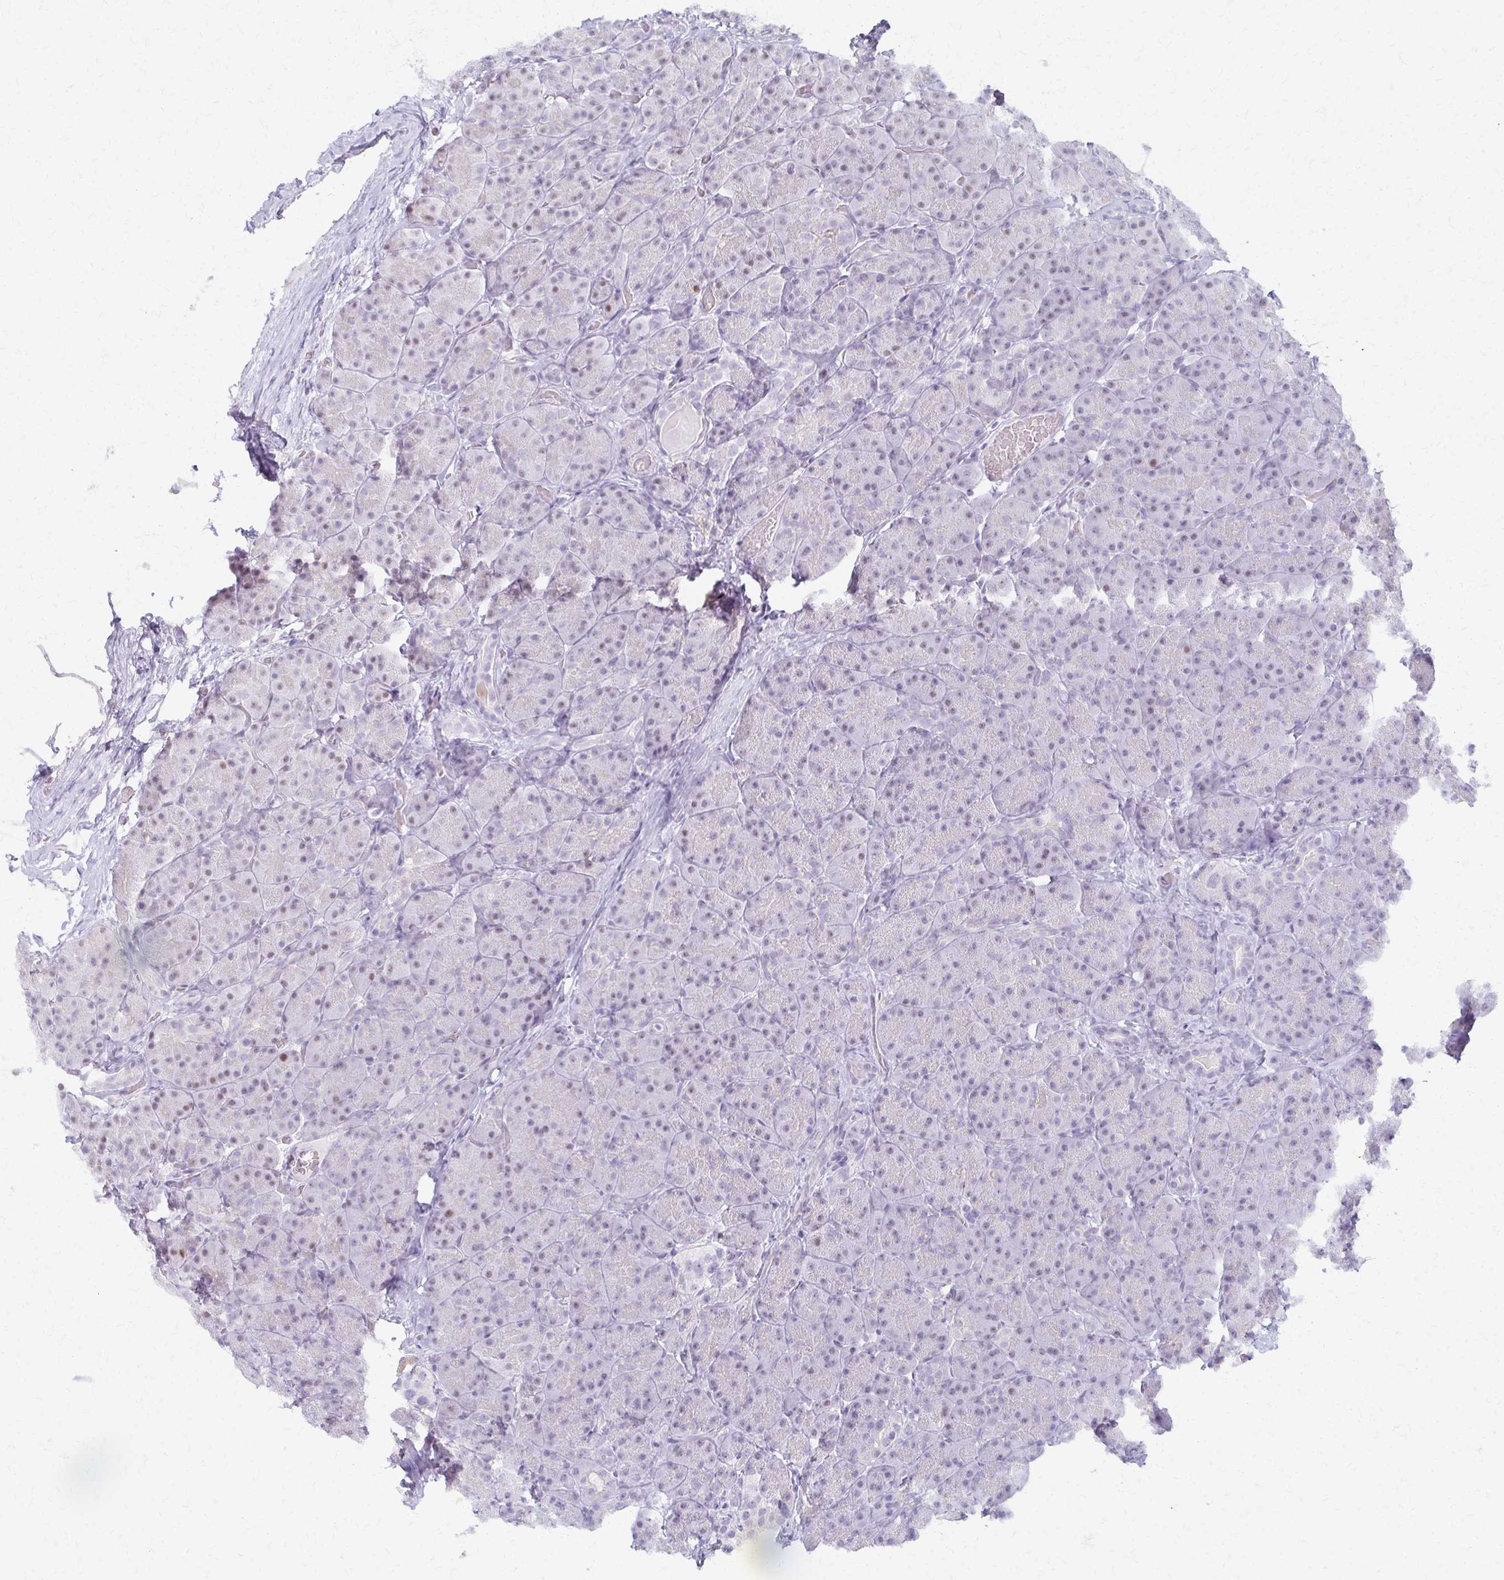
{"staining": {"intensity": "weak", "quantity": "<25%", "location": "nuclear"}, "tissue": "pancreas", "cell_type": "Exocrine glandular cells", "image_type": "normal", "snomed": [{"axis": "morphology", "description": "Normal tissue, NOS"}, {"axis": "topography", "description": "Pancreas"}], "caption": "Human pancreas stained for a protein using IHC displays no expression in exocrine glandular cells.", "gene": "MORC4", "patient": {"sex": "male", "age": 57}}